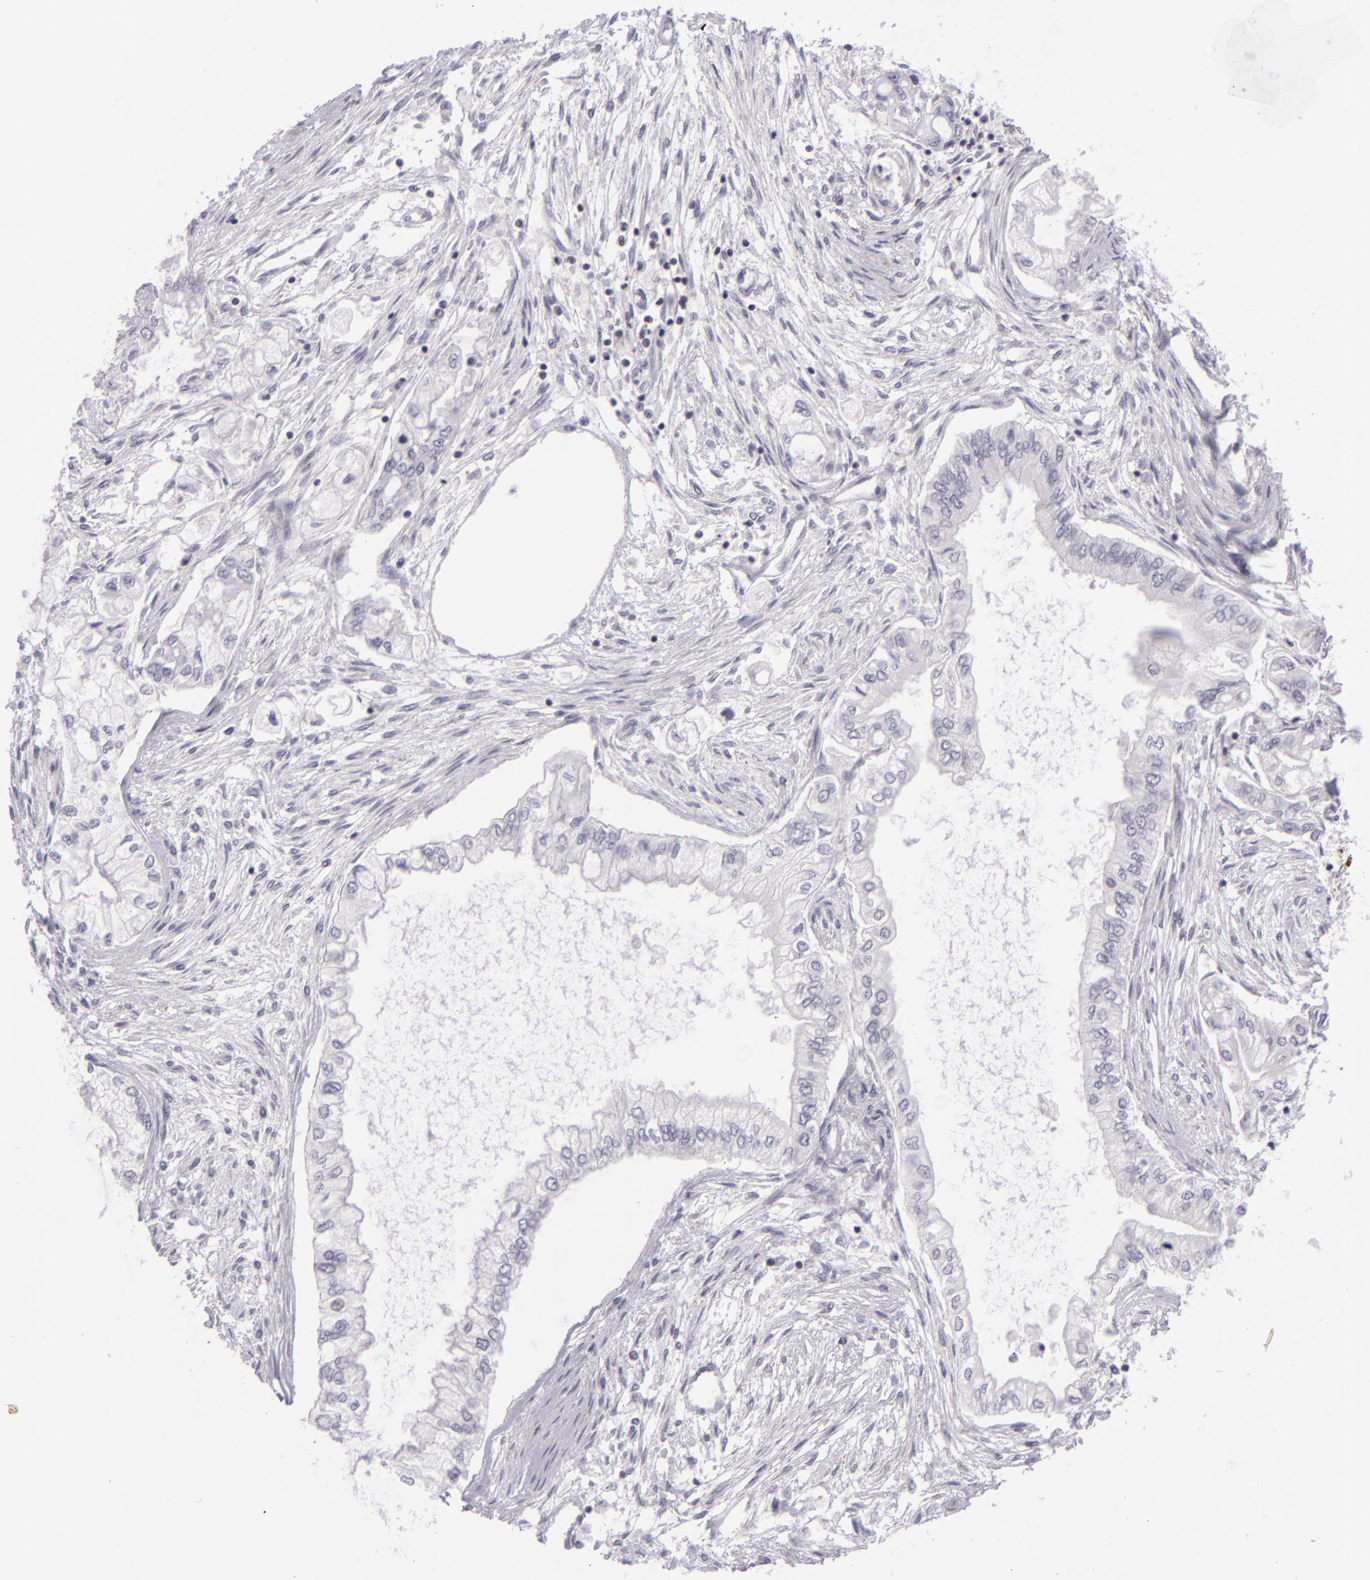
{"staining": {"intensity": "negative", "quantity": "none", "location": "none"}, "tissue": "pancreatic cancer", "cell_type": "Tumor cells", "image_type": "cancer", "snomed": [{"axis": "morphology", "description": "Adenocarcinoma, NOS"}, {"axis": "topography", "description": "Pancreas"}], "caption": "Photomicrograph shows no significant protein positivity in tumor cells of pancreatic cancer. The staining was performed using DAB to visualize the protein expression in brown, while the nuclei were stained in blue with hematoxylin (Magnification: 20x).", "gene": "KCNAB2", "patient": {"sex": "male", "age": 79}}